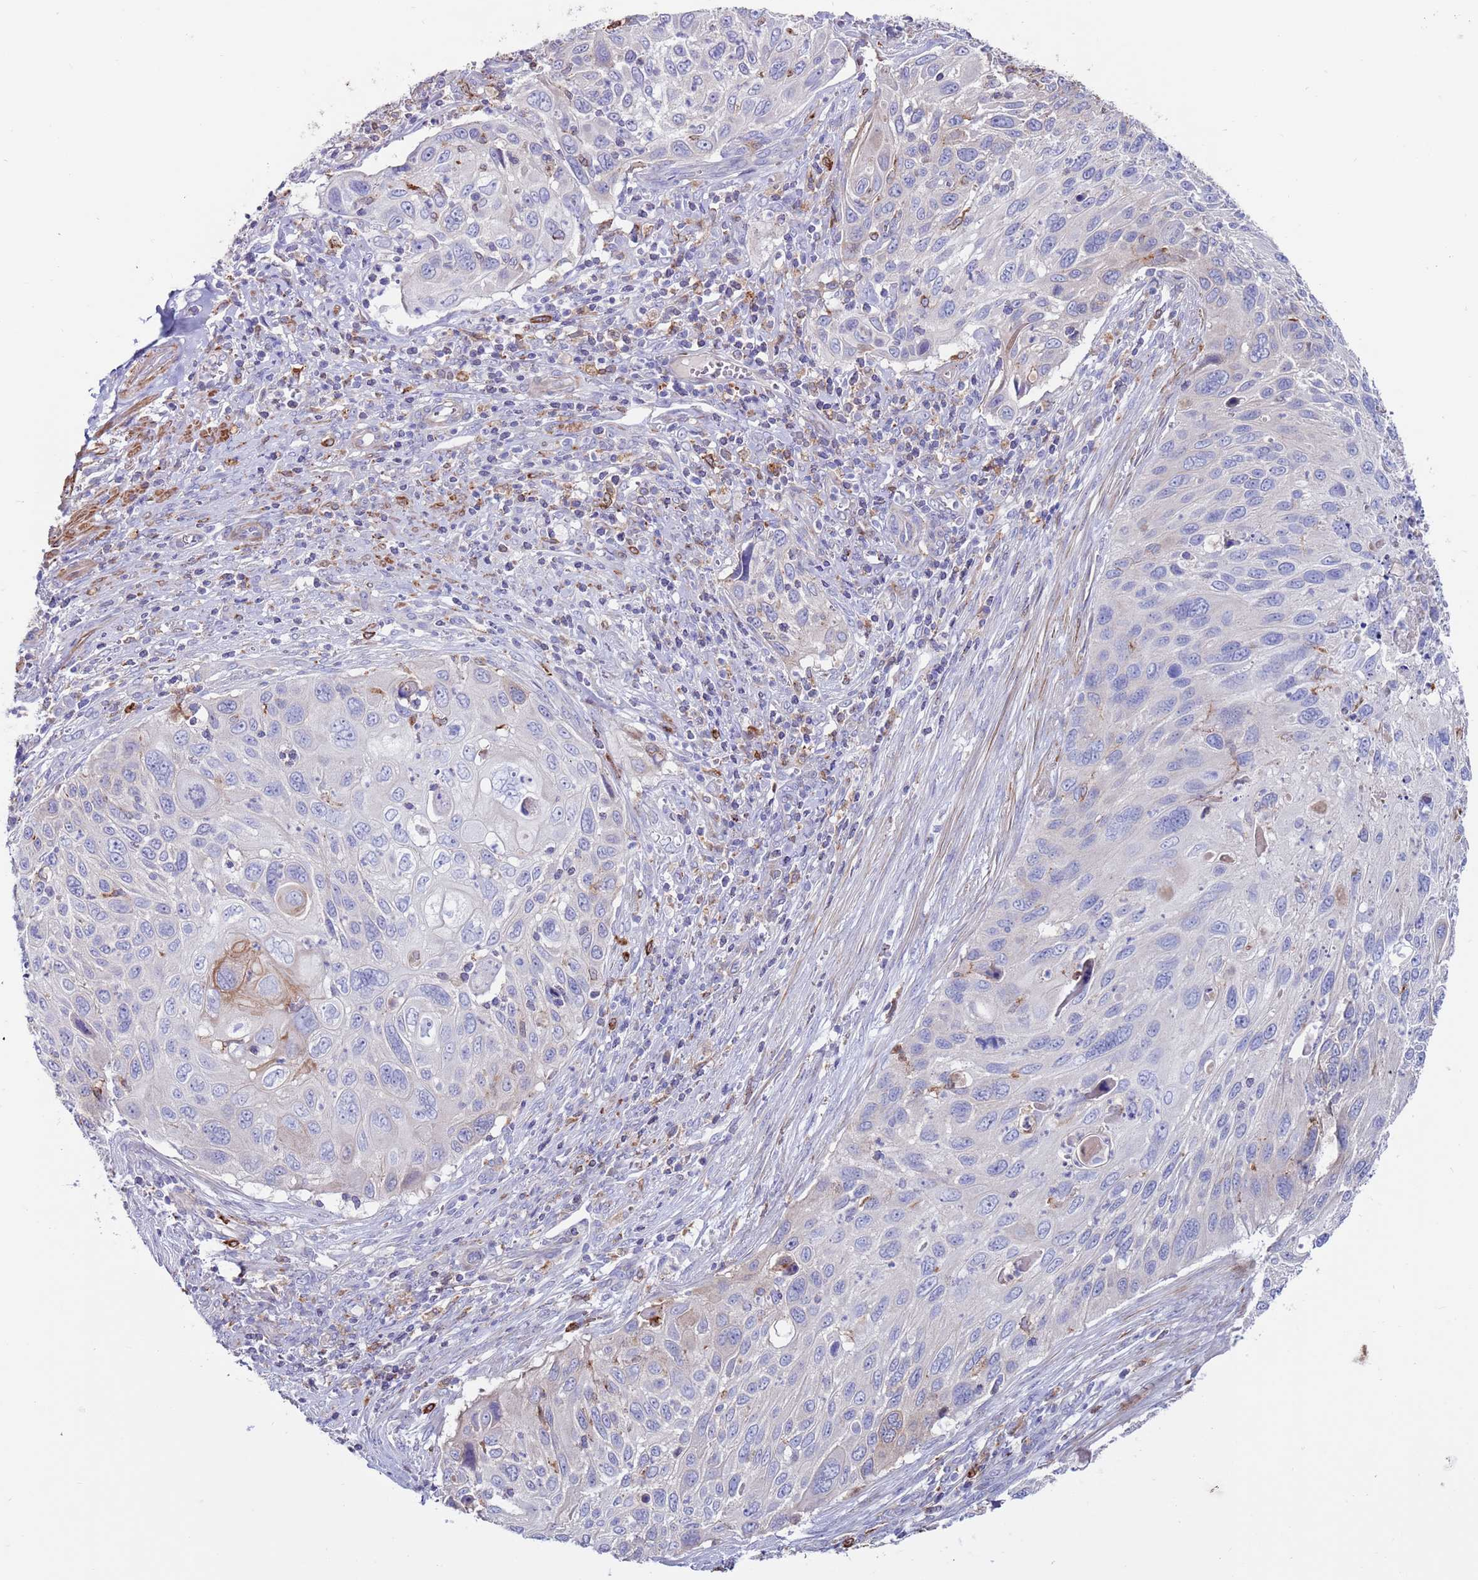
{"staining": {"intensity": "weak", "quantity": "<25%", "location": "cytoplasmic/membranous"}, "tissue": "cervical cancer", "cell_type": "Tumor cells", "image_type": "cancer", "snomed": [{"axis": "morphology", "description": "Squamous cell carcinoma, NOS"}, {"axis": "topography", "description": "Cervix"}], "caption": "Tumor cells show no significant expression in squamous cell carcinoma (cervical).", "gene": "GREB1L", "patient": {"sex": "female", "age": 70}}